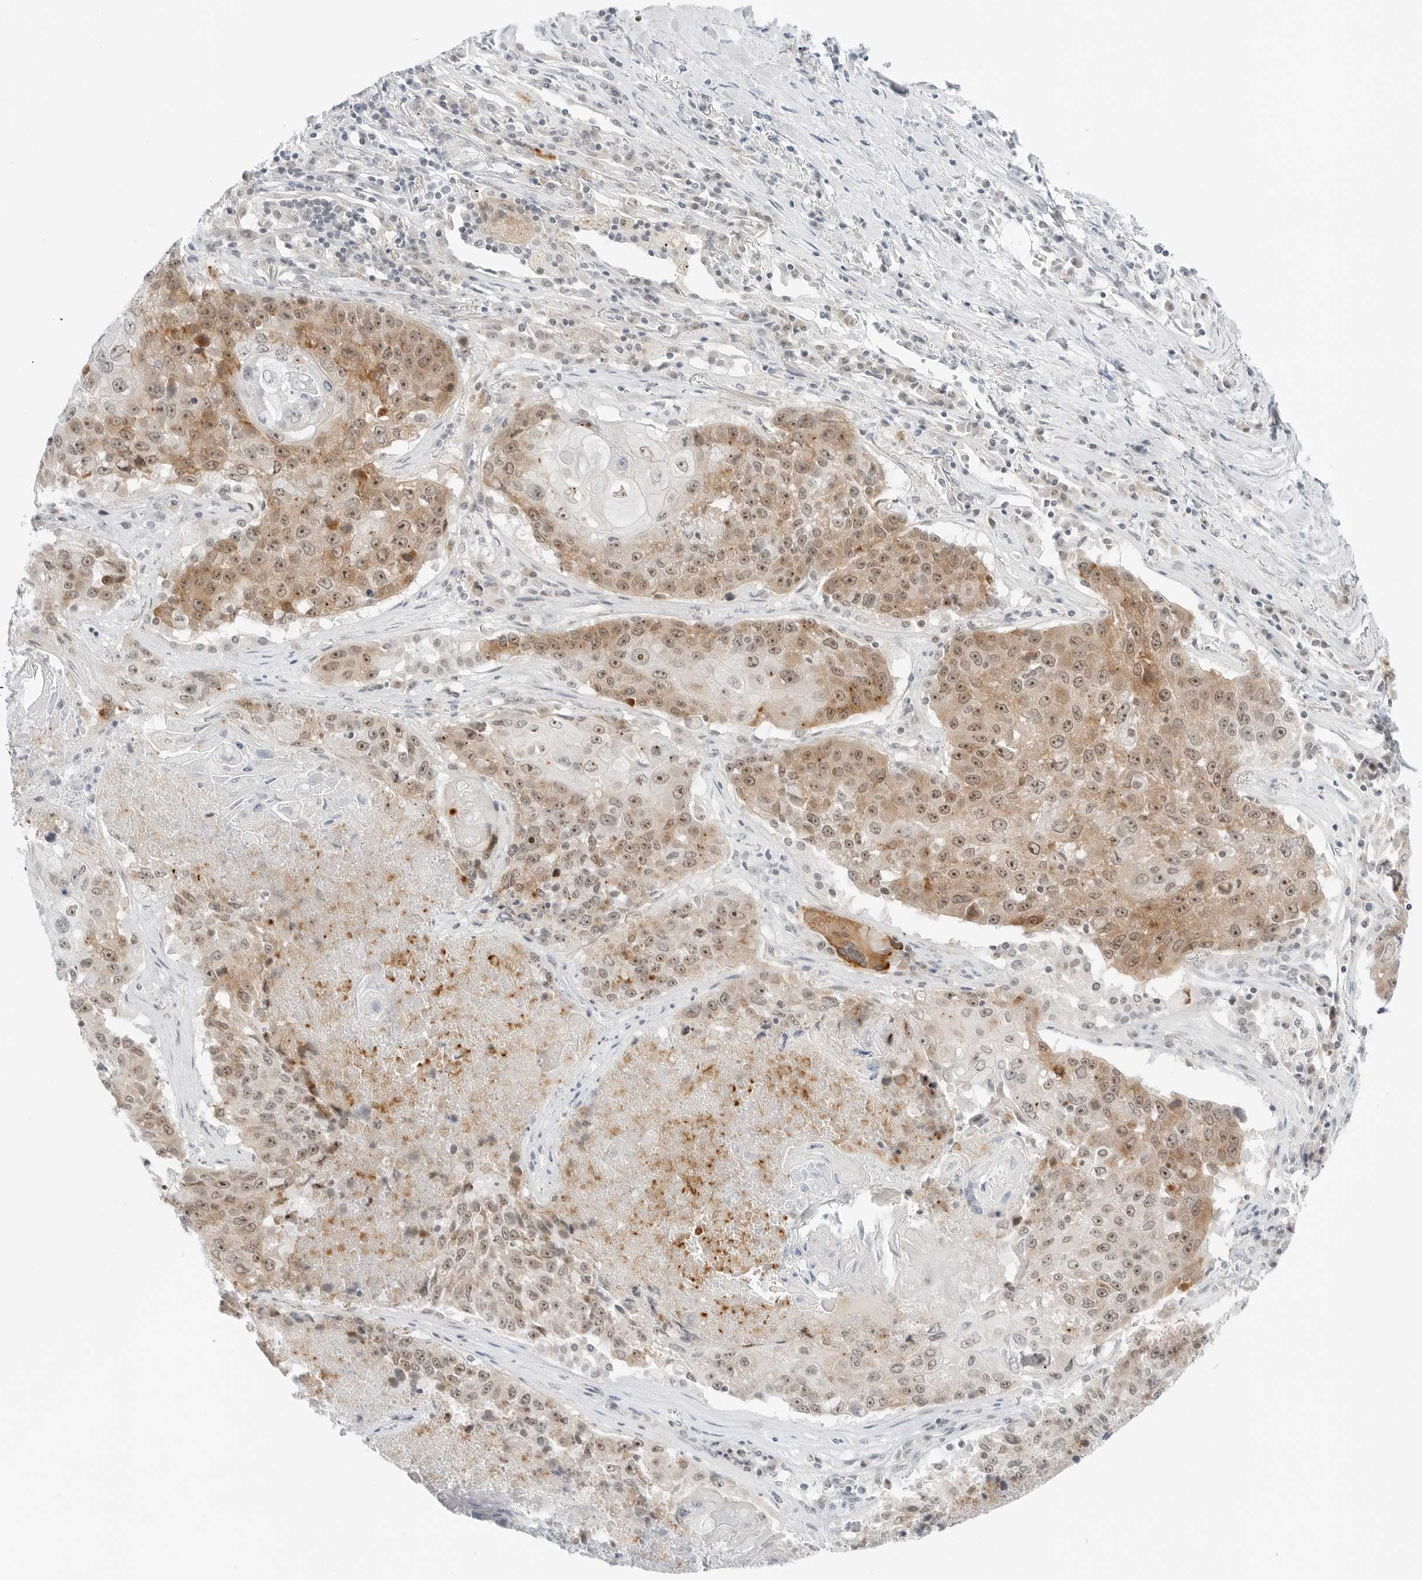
{"staining": {"intensity": "moderate", "quantity": ">75%", "location": "cytoplasmic/membranous,nuclear"}, "tissue": "lung cancer", "cell_type": "Tumor cells", "image_type": "cancer", "snomed": [{"axis": "morphology", "description": "Squamous cell carcinoma, NOS"}, {"axis": "topography", "description": "Lung"}], "caption": "Human squamous cell carcinoma (lung) stained for a protein (brown) reveals moderate cytoplasmic/membranous and nuclear positive positivity in approximately >75% of tumor cells.", "gene": "CCSAP", "patient": {"sex": "male", "age": 61}}